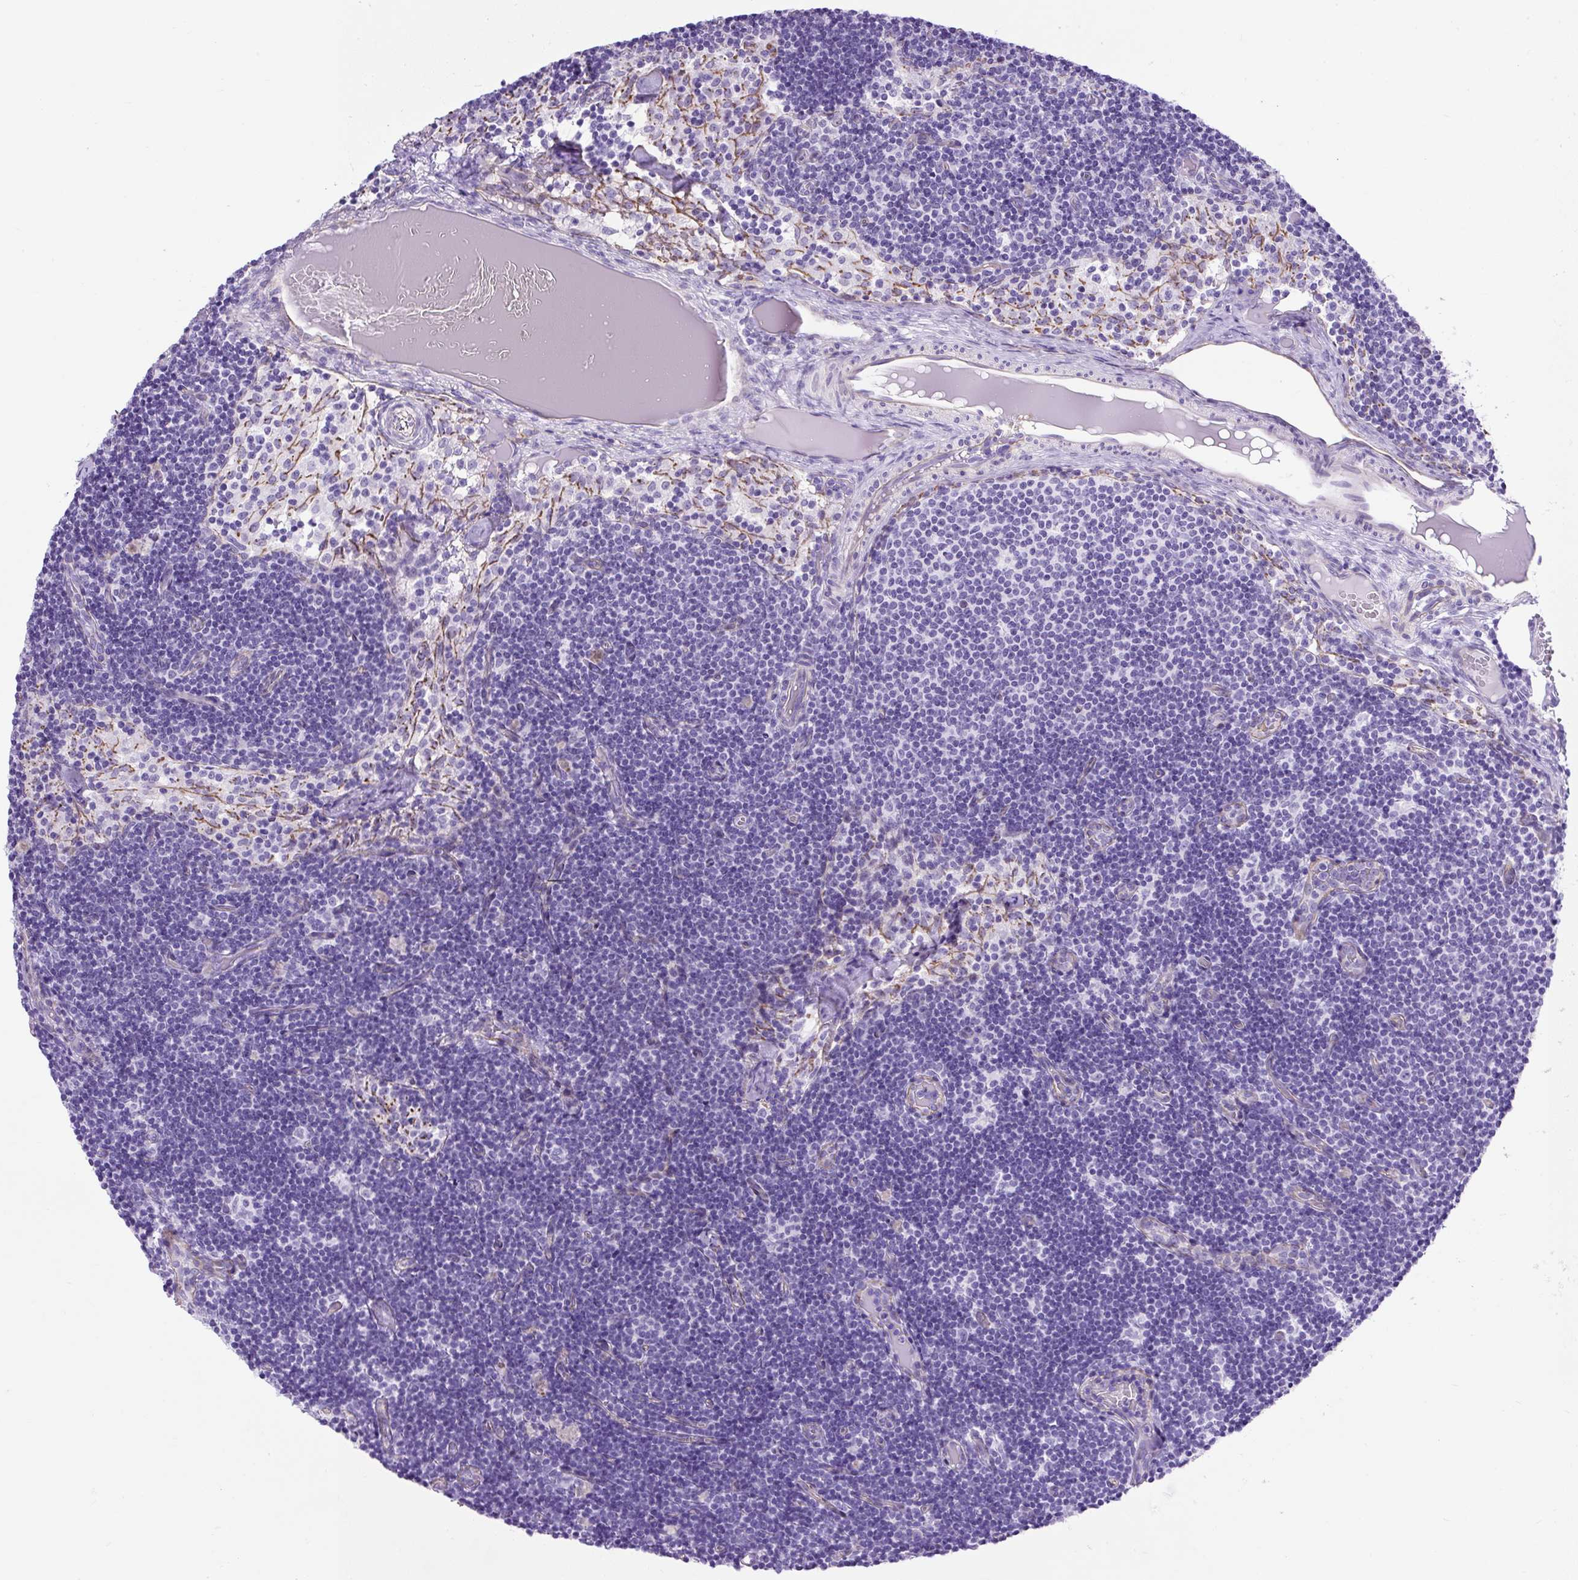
{"staining": {"intensity": "negative", "quantity": "none", "location": "none"}, "tissue": "lymph node", "cell_type": "Germinal center cells", "image_type": "normal", "snomed": [{"axis": "morphology", "description": "Normal tissue, NOS"}, {"axis": "topography", "description": "Lymph node"}], "caption": "Immunohistochemistry of normal lymph node demonstrates no staining in germinal center cells. (Stains: DAB (3,3'-diaminobenzidine) immunohistochemistry (IHC) with hematoxylin counter stain, Microscopy: brightfield microscopy at high magnification).", "gene": "KRT12", "patient": {"sex": "female", "age": 31}}